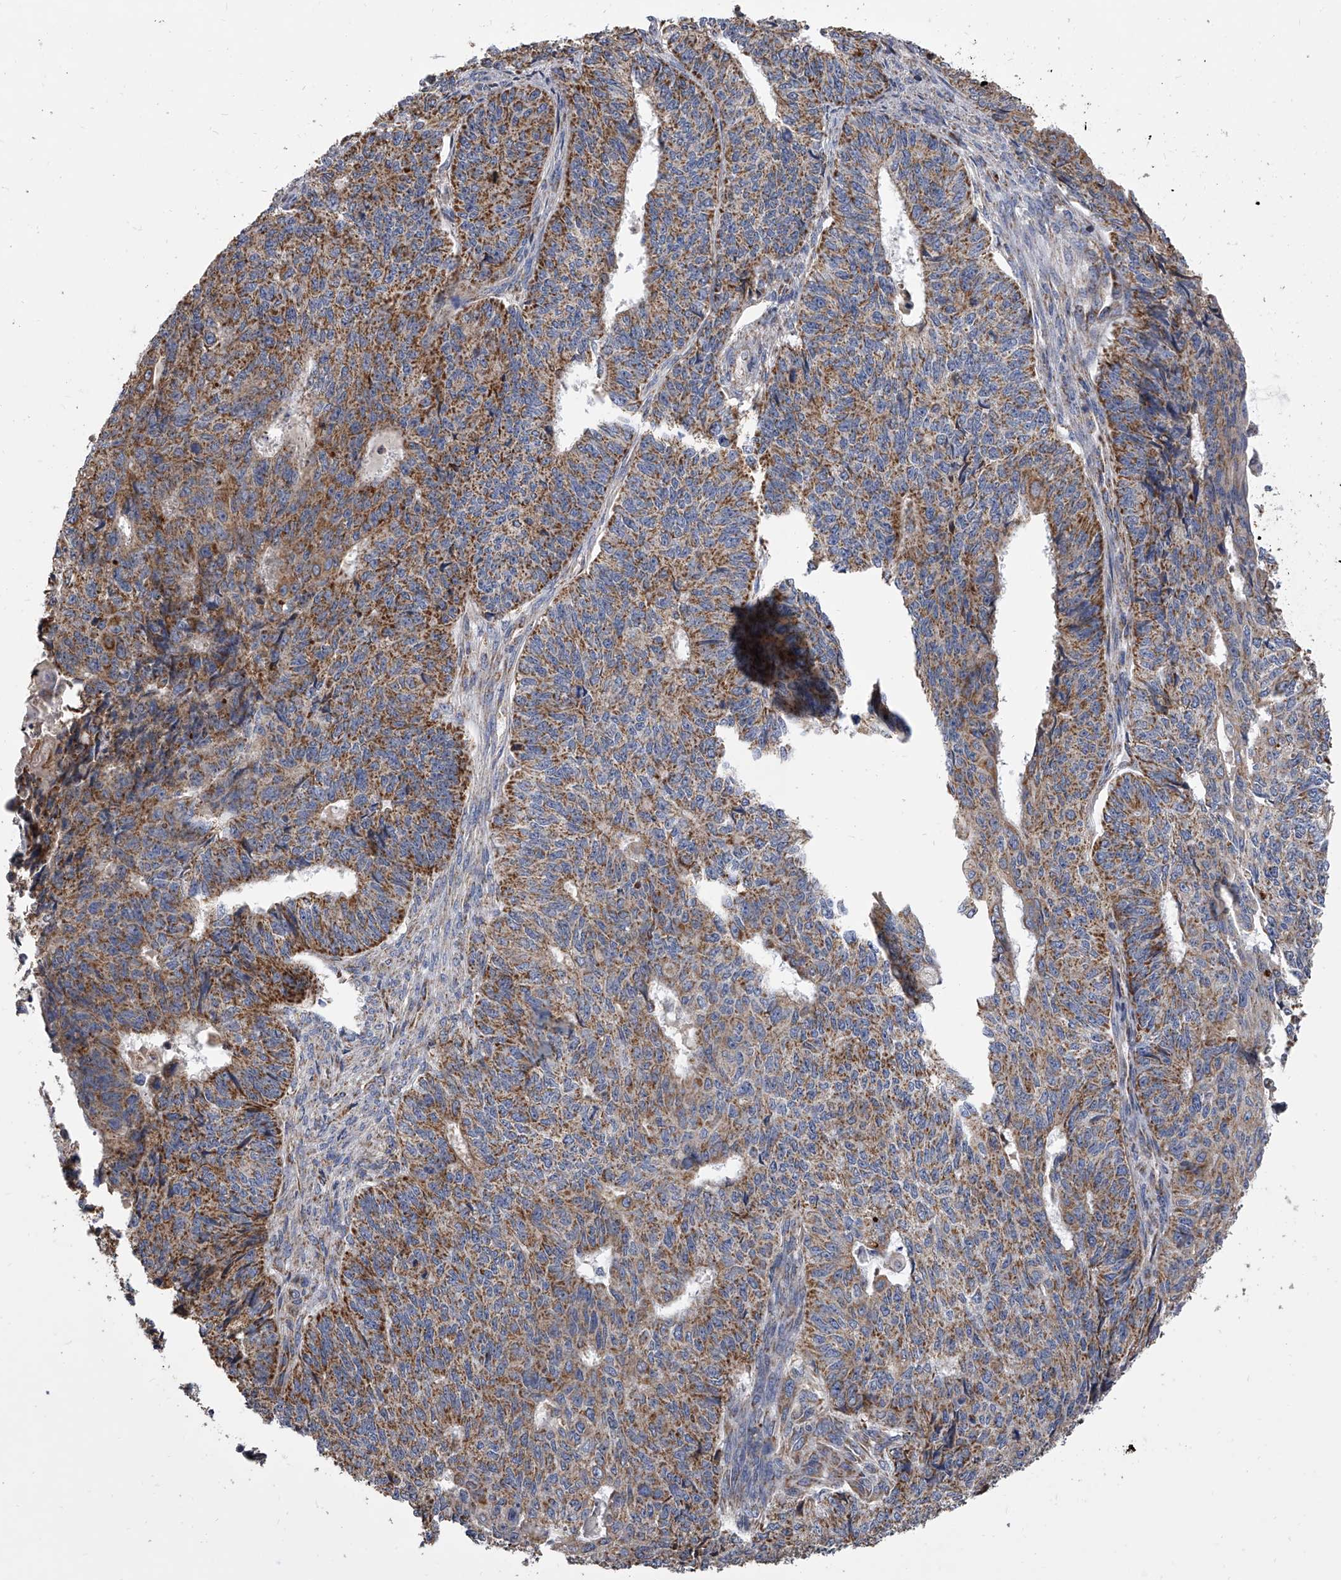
{"staining": {"intensity": "moderate", "quantity": ">75%", "location": "cytoplasmic/membranous"}, "tissue": "endometrial cancer", "cell_type": "Tumor cells", "image_type": "cancer", "snomed": [{"axis": "morphology", "description": "Adenocarcinoma, NOS"}, {"axis": "topography", "description": "Endometrium"}], "caption": "The image demonstrates immunohistochemical staining of endometrial cancer (adenocarcinoma). There is moderate cytoplasmic/membranous positivity is present in approximately >75% of tumor cells.", "gene": "MRPL28", "patient": {"sex": "female", "age": 32}}